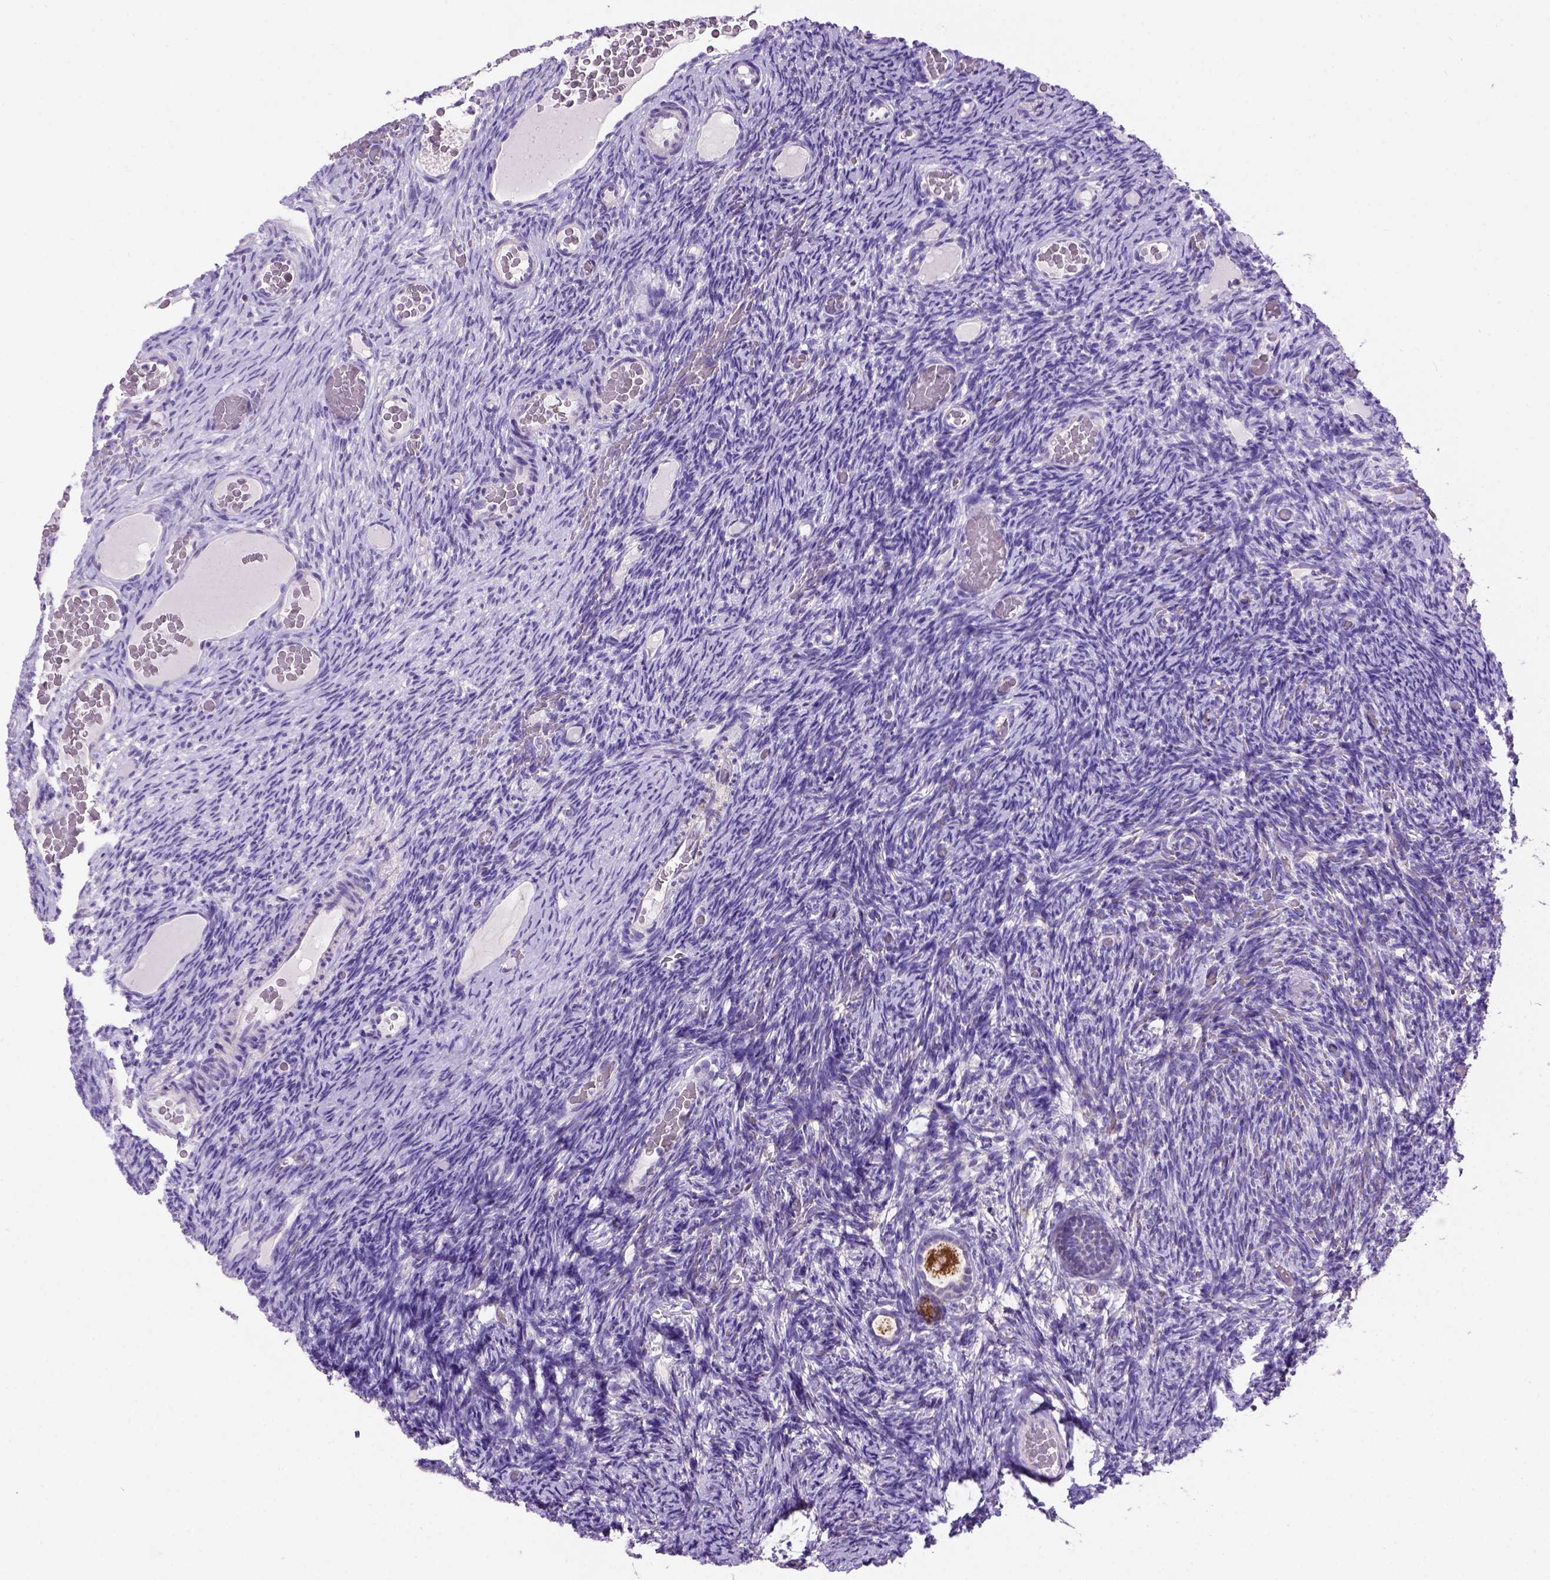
{"staining": {"intensity": "moderate", "quantity": "25%-75%", "location": "cytoplasmic/membranous"}, "tissue": "ovary", "cell_type": "Follicle cells", "image_type": "normal", "snomed": [{"axis": "morphology", "description": "Normal tissue, NOS"}, {"axis": "topography", "description": "Ovary"}], "caption": "This micrograph reveals IHC staining of normal ovary, with medium moderate cytoplasmic/membranous expression in about 25%-75% of follicle cells.", "gene": "L2HGDH", "patient": {"sex": "female", "age": 34}}